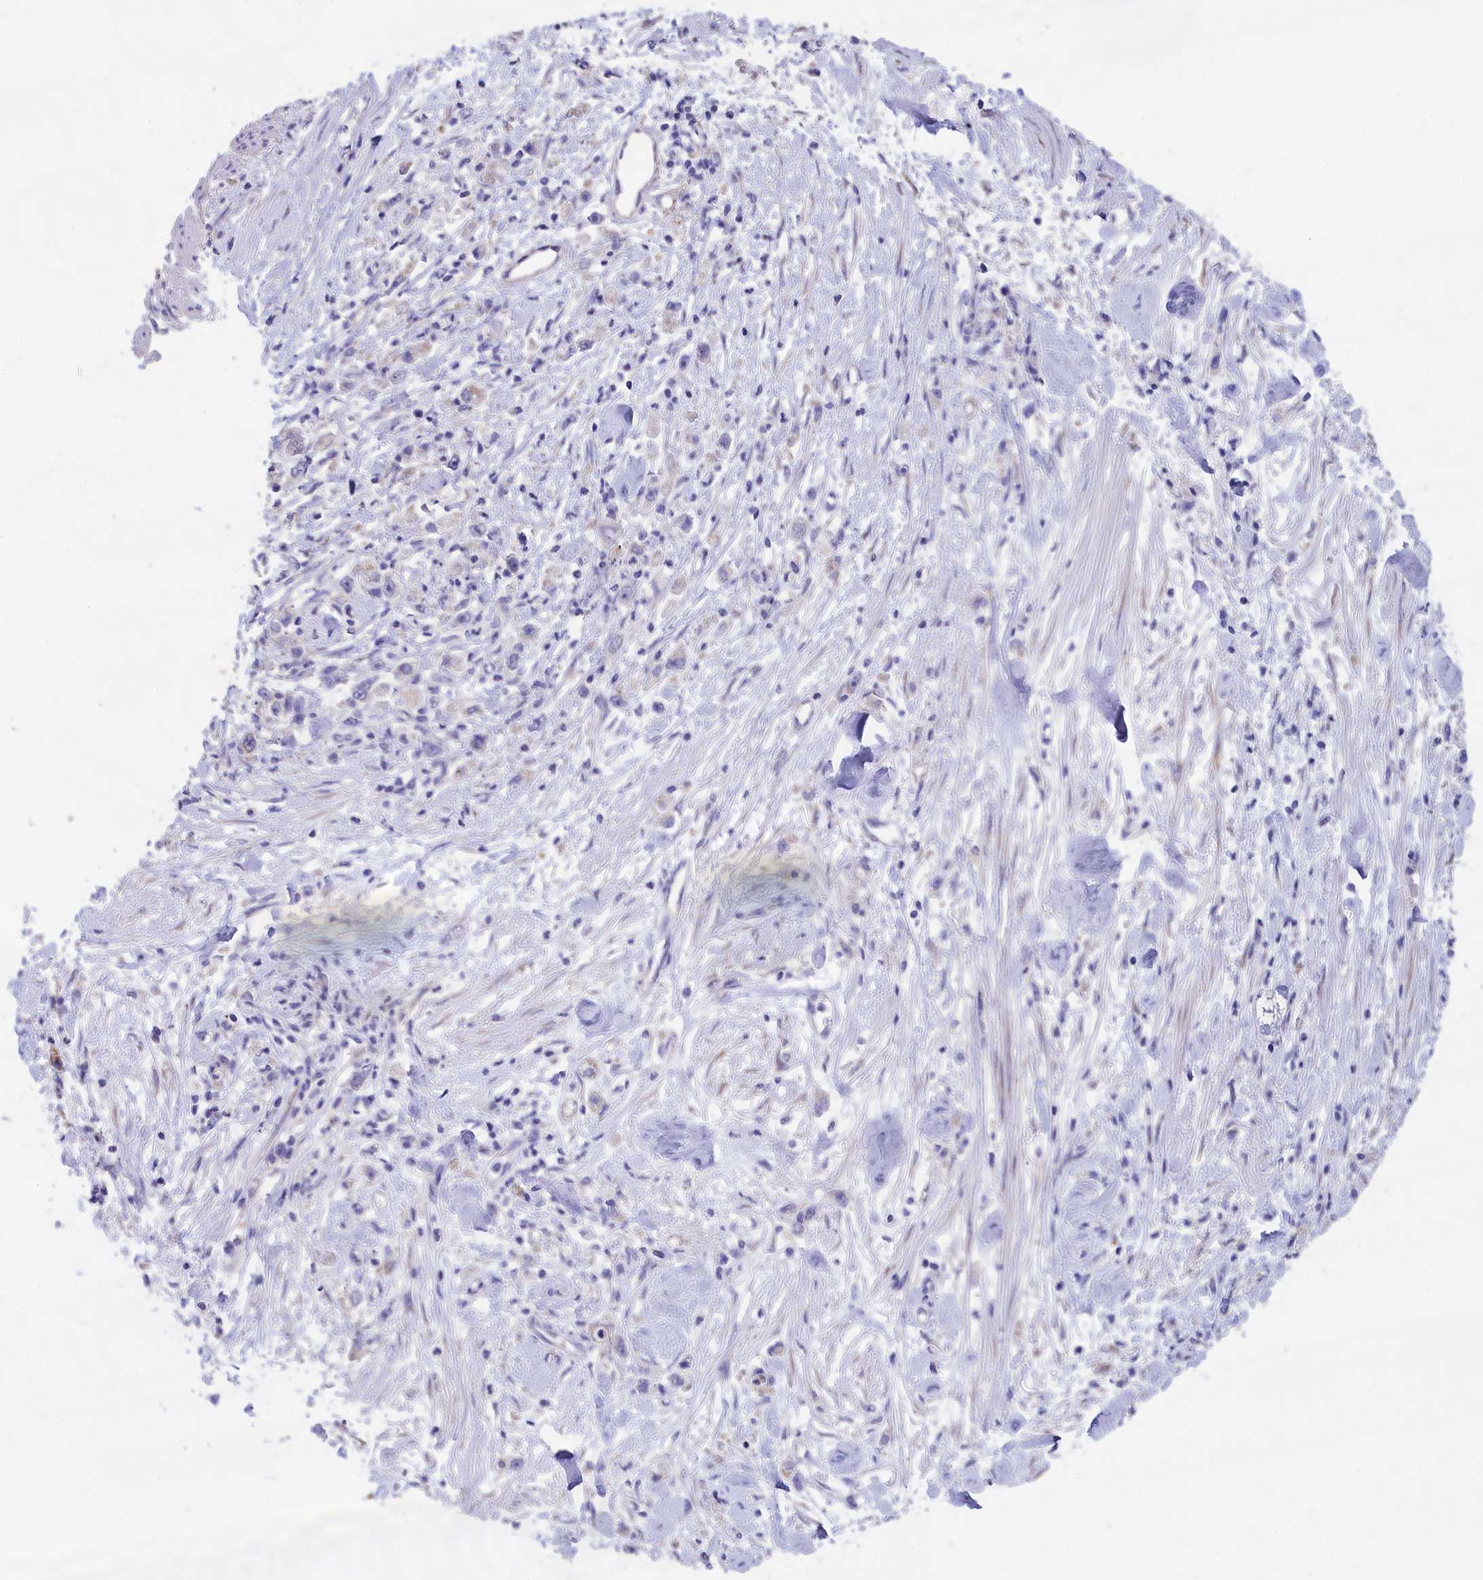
{"staining": {"intensity": "negative", "quantity": "none", "location": "none"}, "tissue": "stomach cancer", "cell_type": "Tumor cells", "image_type": "cancer", "snomed": [{"axis": "morphology", "description": "Adenocarcinoma, NOS"}, {"axis": "topography", "description": "Stomach"}], "caption": "Tumor cells show no significant staining in stomach adenocarcinoma.", "gene": "CYP2U1", "patient": {"sex": "female", "age": 59}}